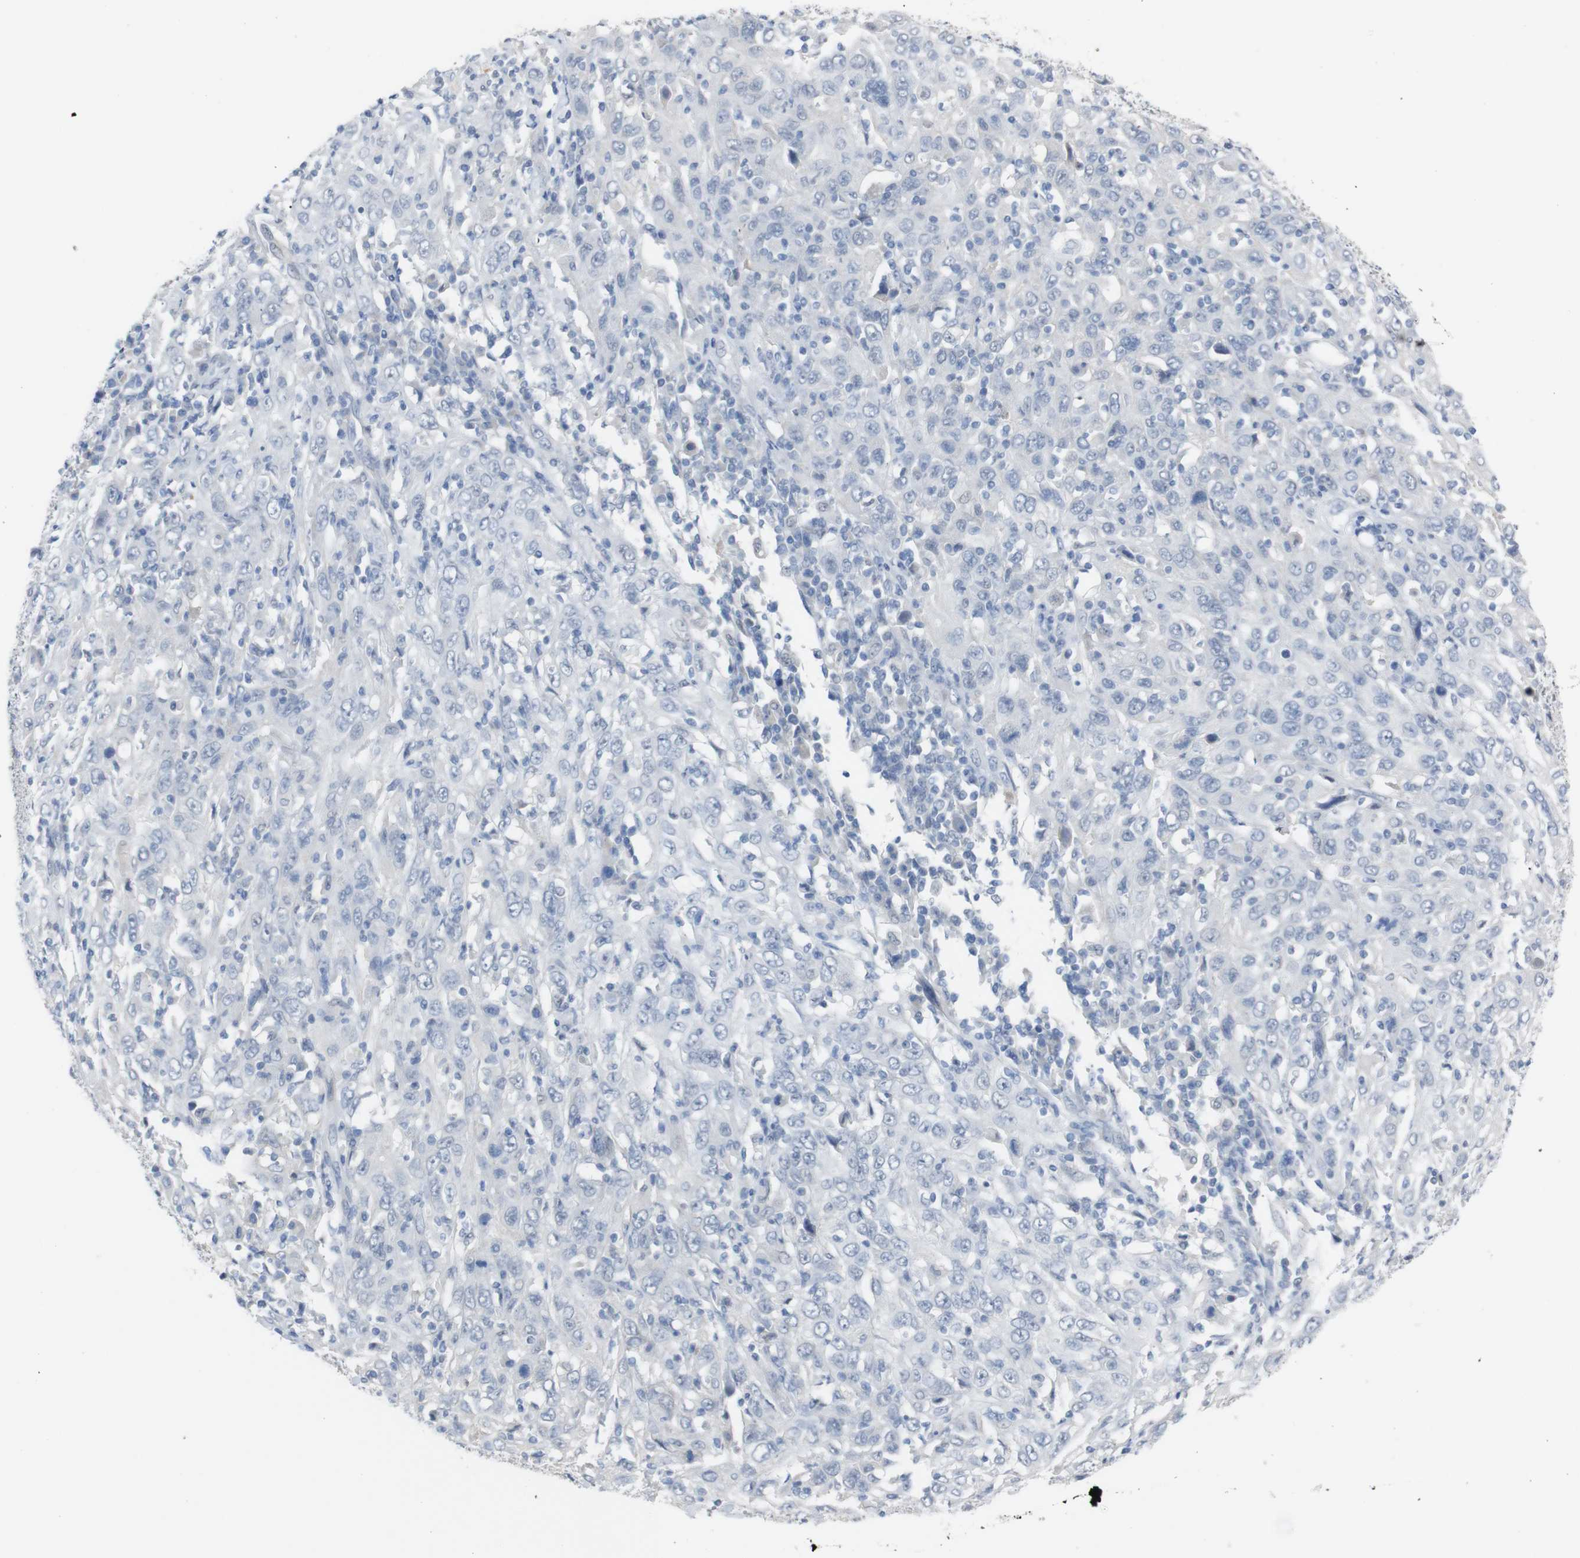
{"staining": {"intensity": "negative", "quantity": "none", "location": "none"}, "tissue": "cervical cancer", "cell_type": "Tumor cells", "image_type": "cancer", "snomed": [{"axis": "morphology", "description": "Squamous cell carcinoma, NOS"}, {"axis": "topography", "description": "Cervix"}], "caption": "This image is of cervical cancer stained with immunohistochemistry to label a protein in brown with the nuclei are counter-stained blue. There is no expression in tumor cells.", "gene": "CHRM5", "patient": {"sex": "female", "age": 46}}